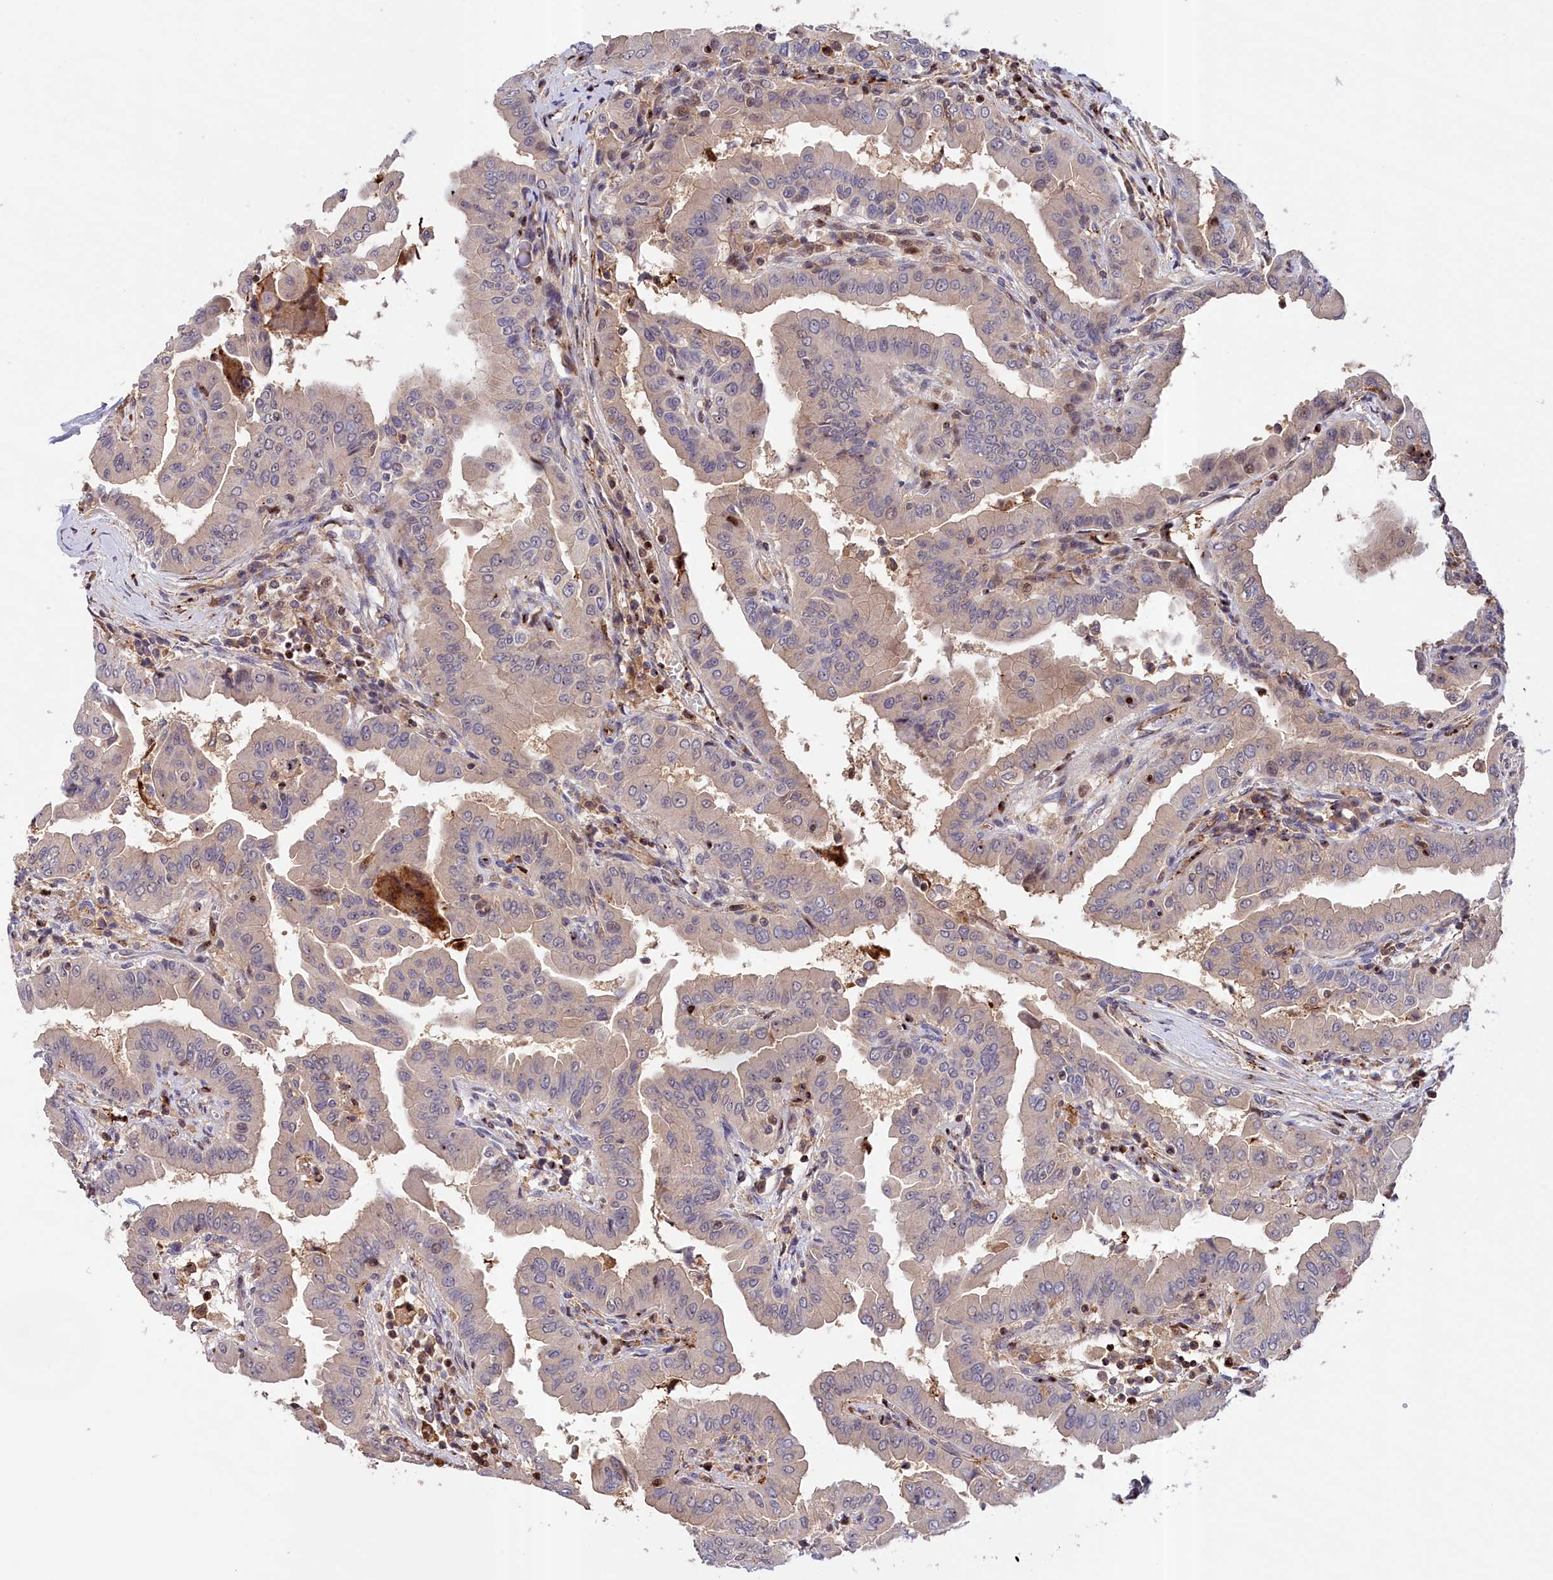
{"staining": {"intensity": "weak", "quantity": "<25%", "location": "cytoplasmic/membranous"}, "tissue": "thyroid cancer", "cell_type": "Tumor cells", "image_type": "cancer", "snomed": [{"axis": "morphology", "description": "Papillary adenocarcinoma, NOS"}, {"axis": "topography", "description": "Thyroid gland"}], "caption": "This histopathology image is of papillary adenocarcinoma (thyroid) stained with immunohistochemistry (IHC) to label a protein in brown with the nuclei are counter-stained blue. There is no positivity in tumor cells.", "gene": "NEURL4", "patient": {"sex": "male", "age": 33}}